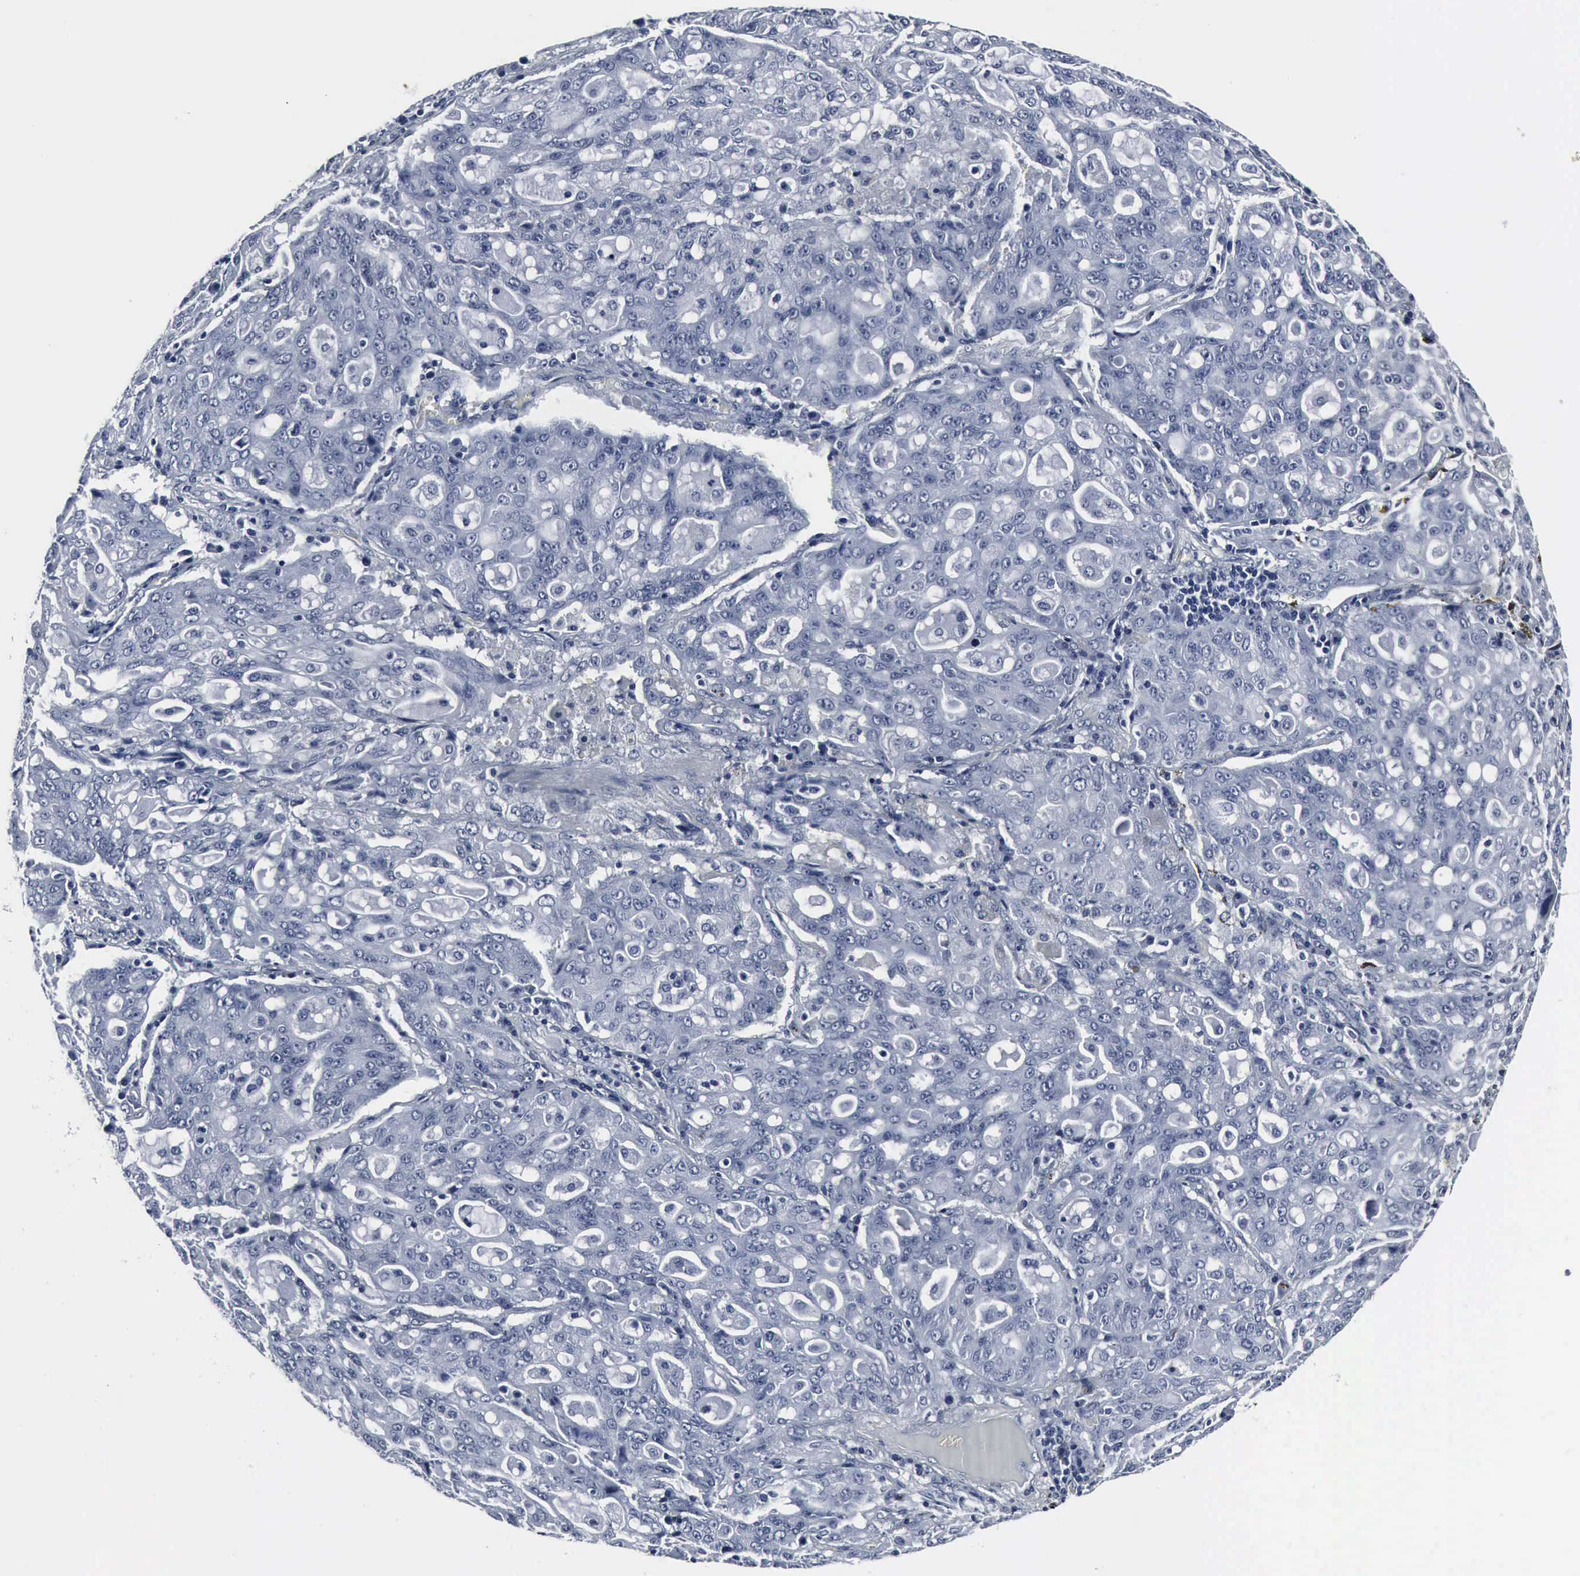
{"staining": {"intensity": "negative", "quantity": "none", "location": "none"}, "tissue": "lung cancer", "cell_type": "Tumor cells", "image_type": "cancer", "snomed": [{"axis": "morphology", "description": "Adenocarcinoma, NOS"}, {"axis": "topography", "description": "Lung"}], "caption": "Micrograph shows no significant protein staining in tumor cells of lung adenocarcinoma. (DAB (3,3'-diaminobenzidine) IHC with hematoxylin counter stain).", "gene": "SNAP25", "patient": {"sex": "female", "age": 44}}